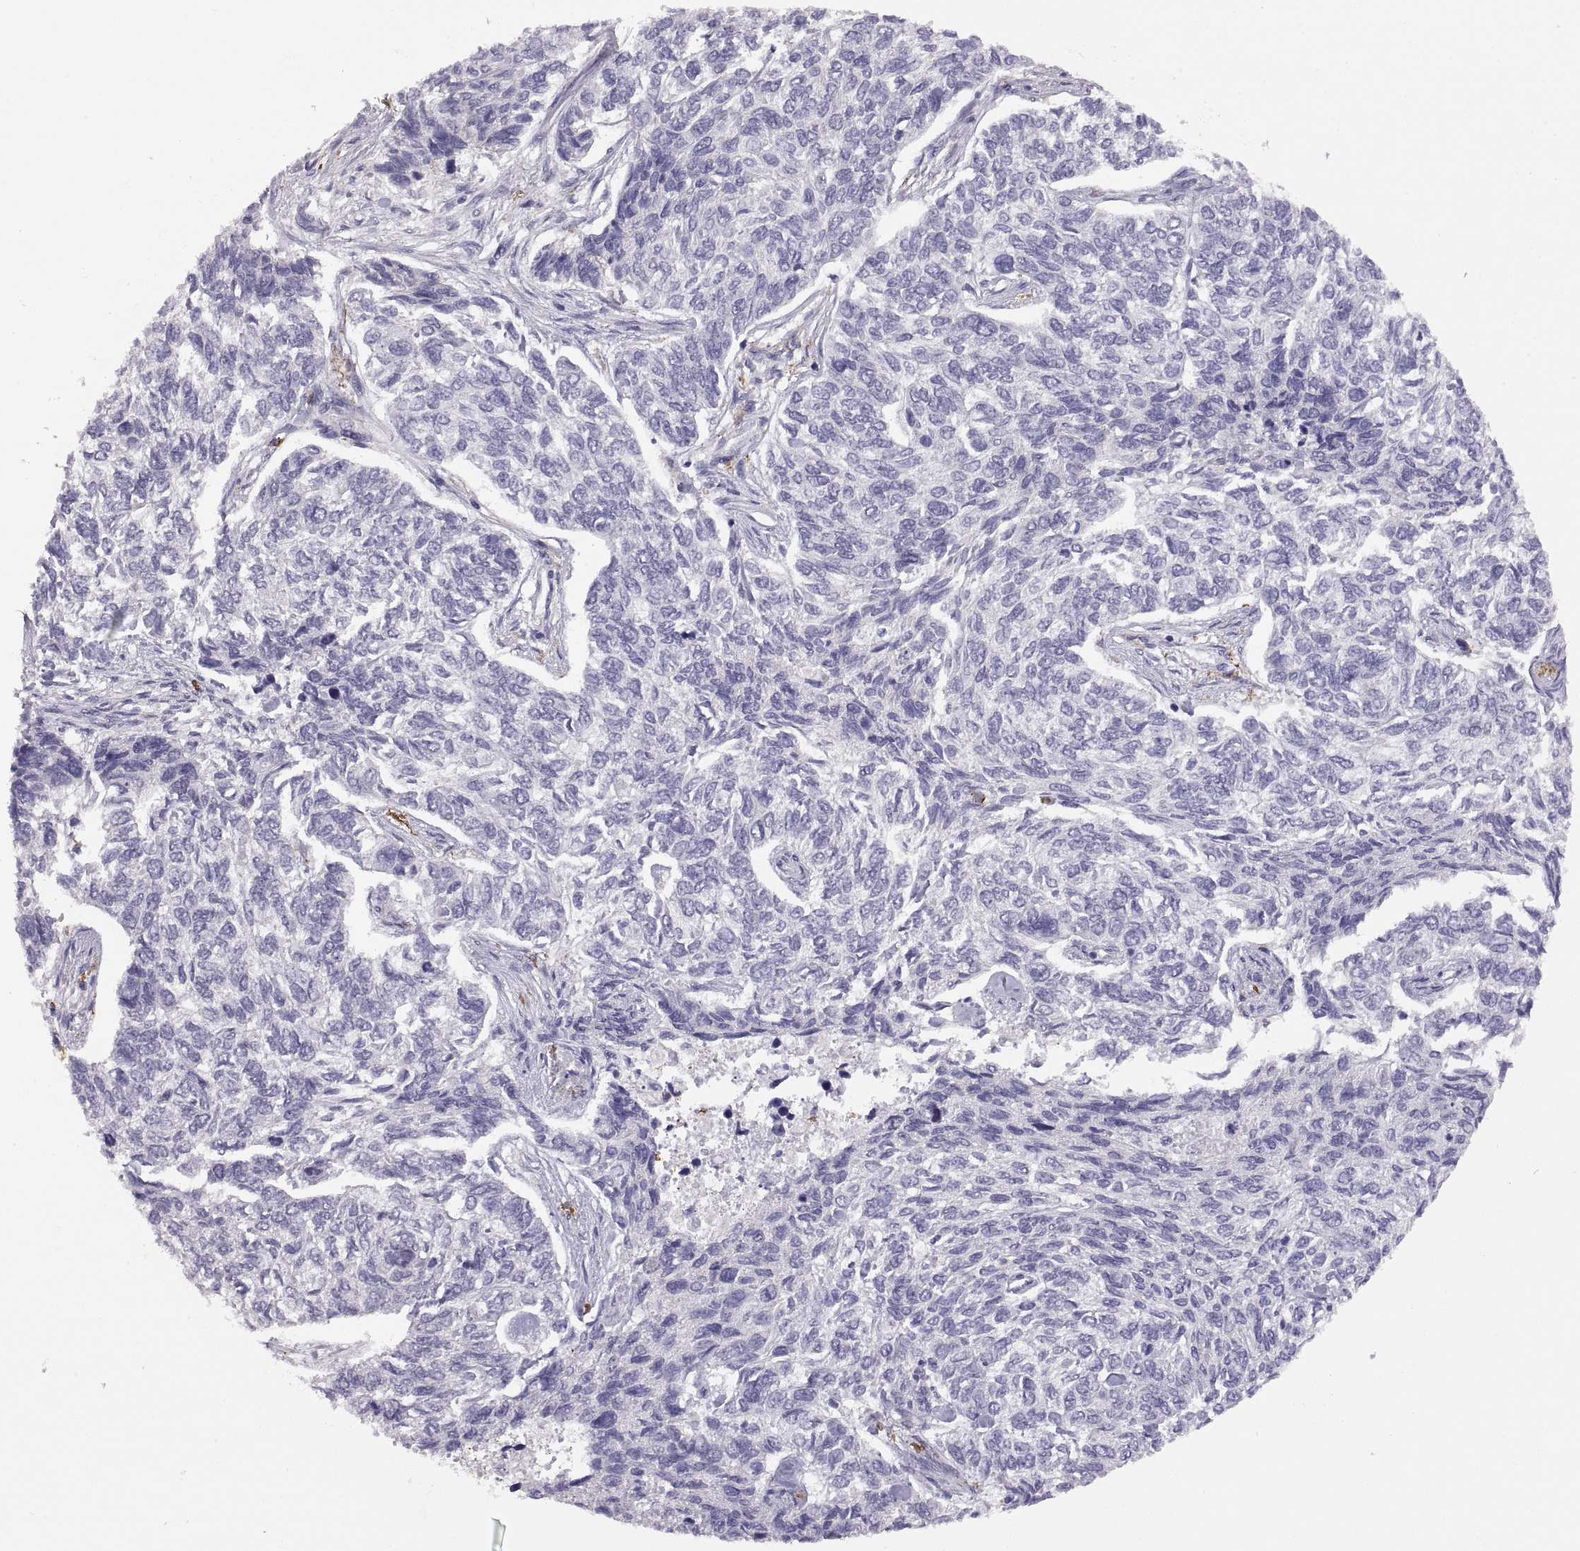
{"staining": {"intensity": "negative", "quantity": "none", "location": "none"}, "tissue": "skin cancer", "cell_type": "Tumor cells", "image_type": "cancer", "snomed": [{"axis": "morphology", "description": "Basal cell carcinoma"}, {"axis": "topography", "description": "Skin"}], "caption": "Human skin cancer stained for a protein using immunohistochemistry demonstrates no staining in tumor cells.", "gene": "MEIOC", "patient": {"sex": "female", "age": 65}}